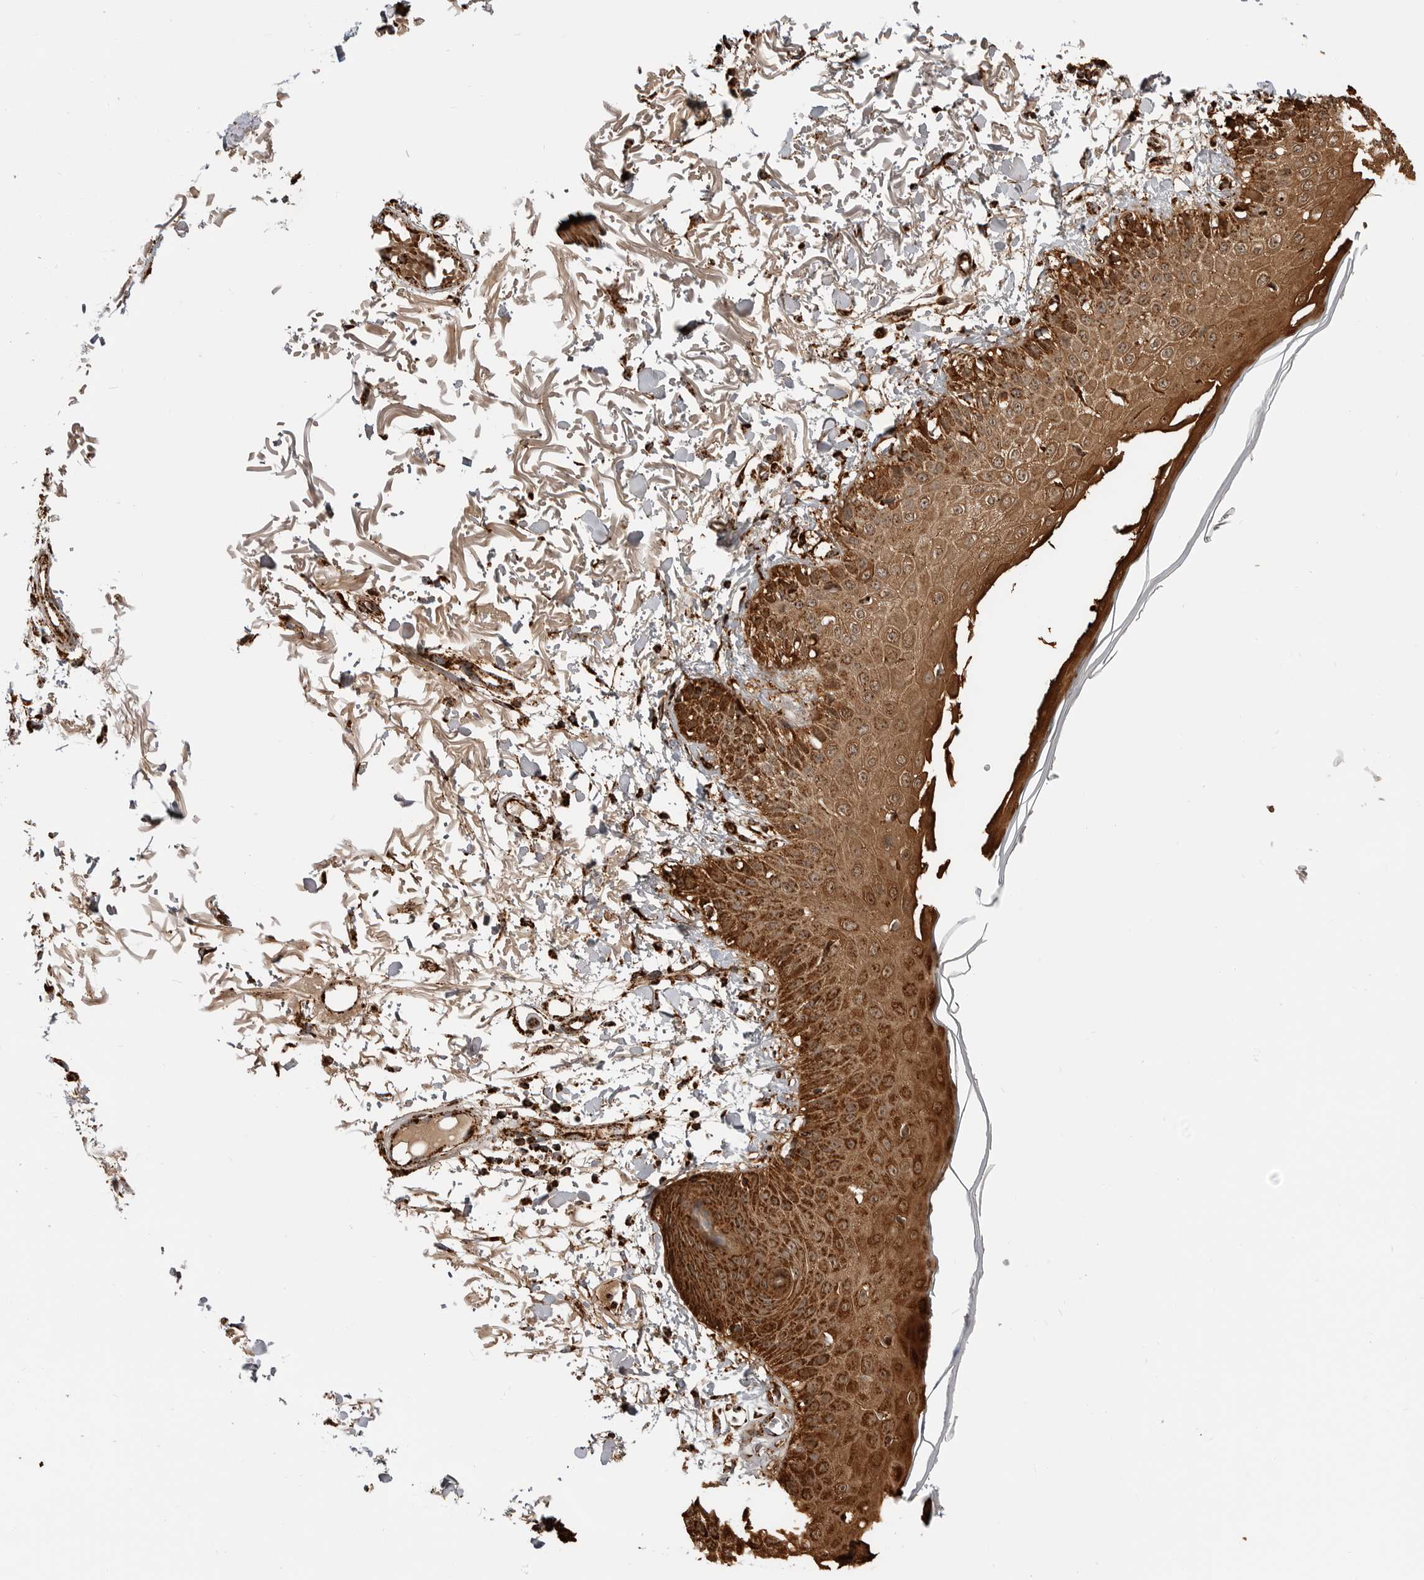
{"staining": {"intensity": "strong", "quantity": "25%-75%", "location": "cytoplasmic/membranous"}, "tissue": "skin", "cell_type": "Fibroblasts", "image_type": "normal", "snomed": [{"axis": "morphology", "description": "Normal tissue, NOS"}, {"axis": "morphology", "description": "Squamous cell carcinoma, NOS"}, {"axis": "topography", "description": "Skin"}, {"axis": "topography", "description": "Peripheral nerve tissue"}], "caption": "Immunohistochemical staining of normal skin shows strong cytoplasmic/membranous protein staining in approximately 25%-75% of fibroblasts. (DAB IHC with brightfield microscopy, high magnification).", "gene": "BMP2K", "patient": {"sex": "male", "age": 83}}